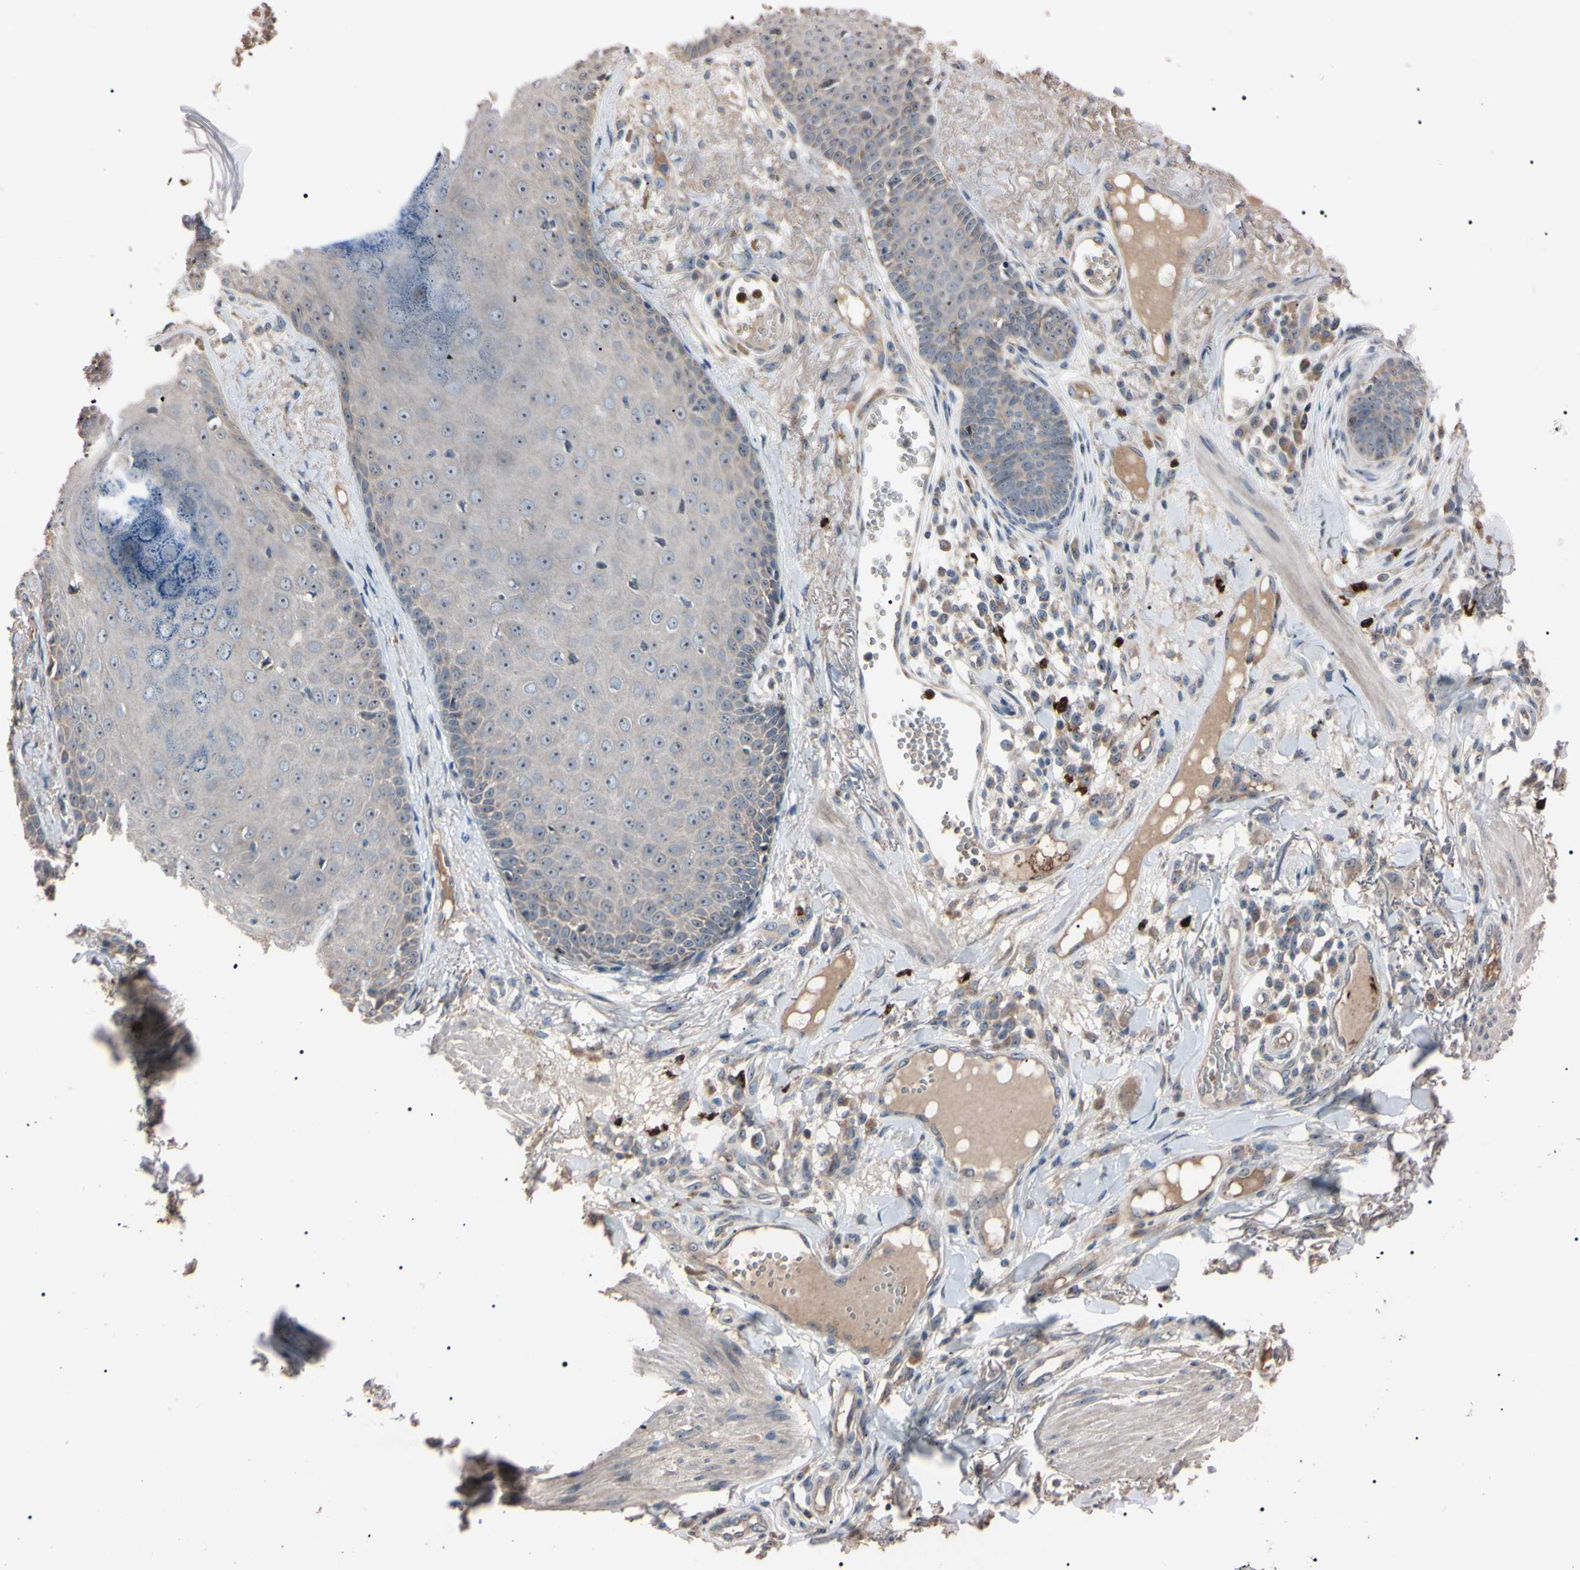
{"staining": {"intensity": "weak", "quantity": ">75%", "location": "cytoplasmic/membranous"}, "tissue": "skin cancer", "cell_type": "Tumor cells", "image_type": "cancer", "snomed": [{"axis": "morphology", "description": "Normal tissue, NOS"}, {"axis": "morphology", "description": "Basal cell carcinoma"}, {"axis": "topography", "description": "Skin"}], "caption": "Protein expression analysis of skin cancer displays weak cytoplasmic/membranous positivity in about >75% of tumor cells. (DAB (3,3'-diaminobenzidine) IHC, brown staining for protein, blue staining for nuclei).", "gene": "TRAF5", "patient": {"sex": "male", "age": 52}}